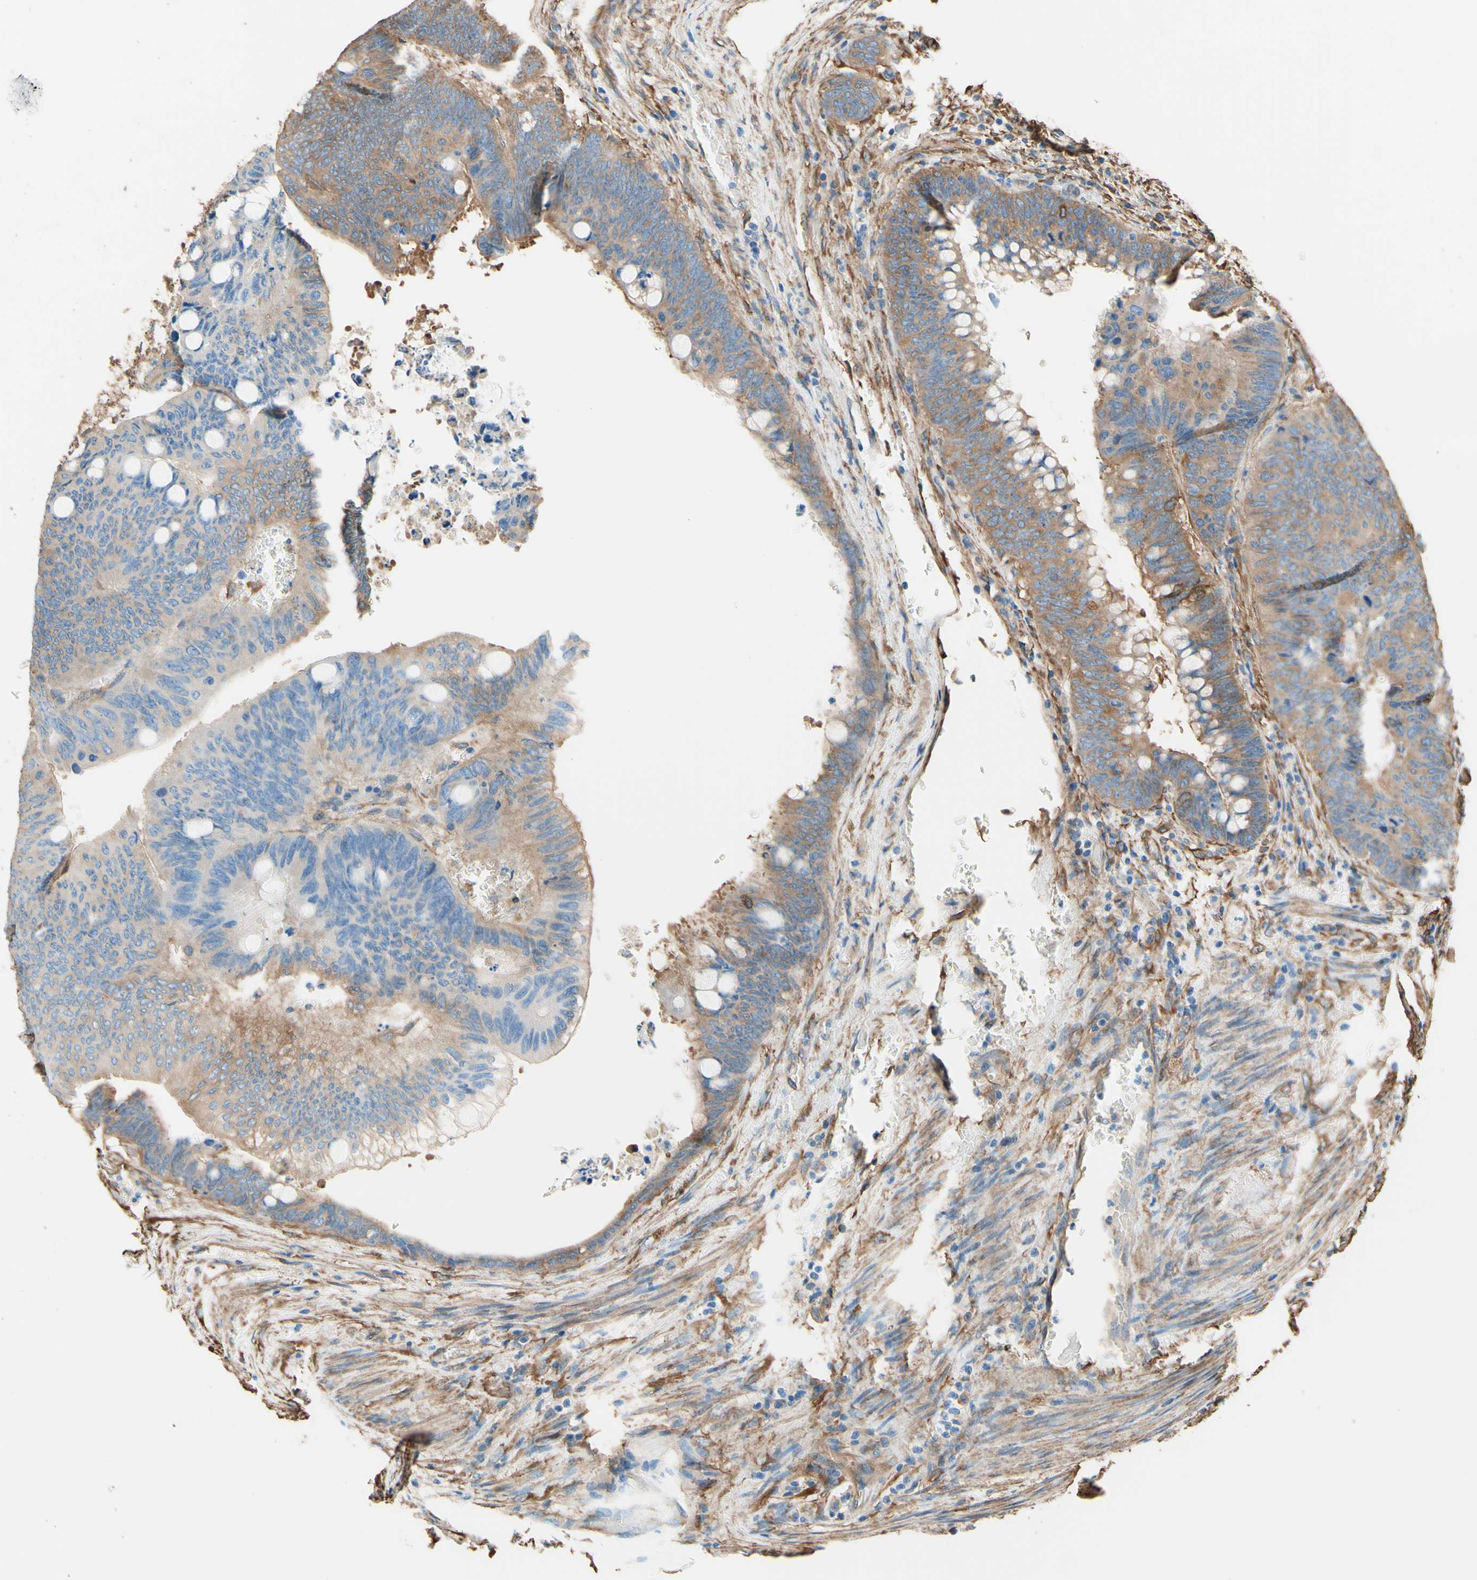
{"staining": {"intensity": "weak", "quantity": ">75%", "location": "cytoplasmic/membranous"}, "tissue": "colorectal cancer", "cell_type": "Tumor cells", "image_type": "cancer", "snomed": [{"axis": "morphology", "description": "Normal tissue, NOS"}, {"axis": "morphology", "description": "Adenocarcinoma, NOS"}, {"axis": "topography", "description": "Rectum"}, {"axis": "topography", "description": "Peripheral nerve tissue"}], "caption": "Tumor cells demonstrate low levels of weak cytoplasmic/membranous staining in about >75% of cells in human adenocarcinoma (colorectal).", "gene": "DPYSL3", "patient": {"sex": "male", "age": 92}}